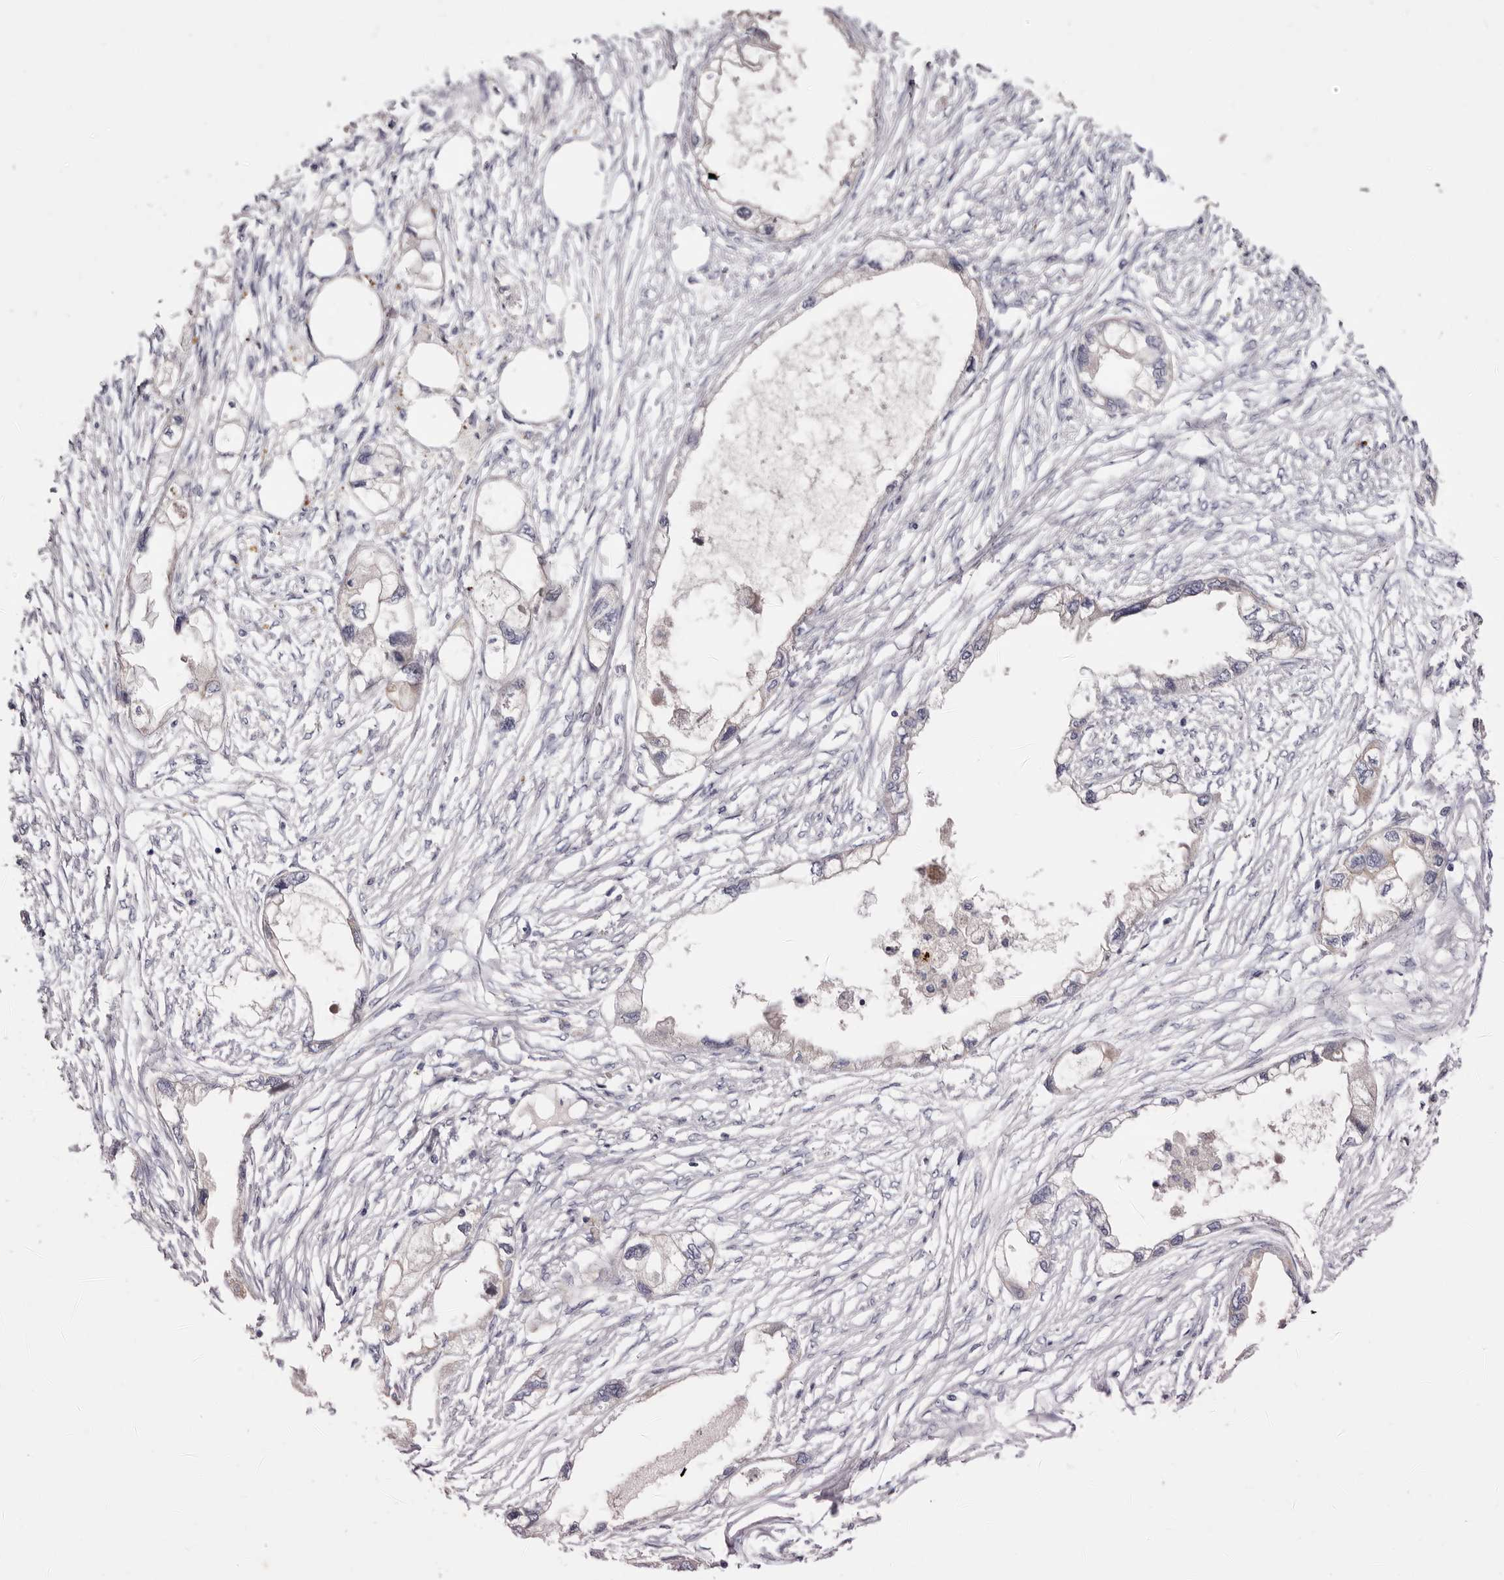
{"staining": {"intensity": "moderate", "quantity": "<25%", "location": "cytoplasmic/membranous"}, "tissue": "endometrial cancer", "cell_type": "Tumor cells", "image_type": "cancer", "snomed": [{"axis": "morphology", "description": "Adenocarcinoma, NOS"}, {"axis": "morphology", "description": "Adenocarcinoma, metastatic, NOS"}, {"axis": "topography", "description": "Adipose tissue"}, {"axis": "topography", "description": "Endometrium"}], "caption": "High-magnification brightfield microscopy of endometrial cancer (metastatic adenocarcinoma) stained with DAB (3,3'-diaminobenzidine) (brown) and counterstained with hematoxylin (blue). tumor cells exhibit moderate cytoplasmic/membranous staining is identified in about<25% of cells.", "gene": "STK16", "patient": {"sex": "female", "age": 67}}